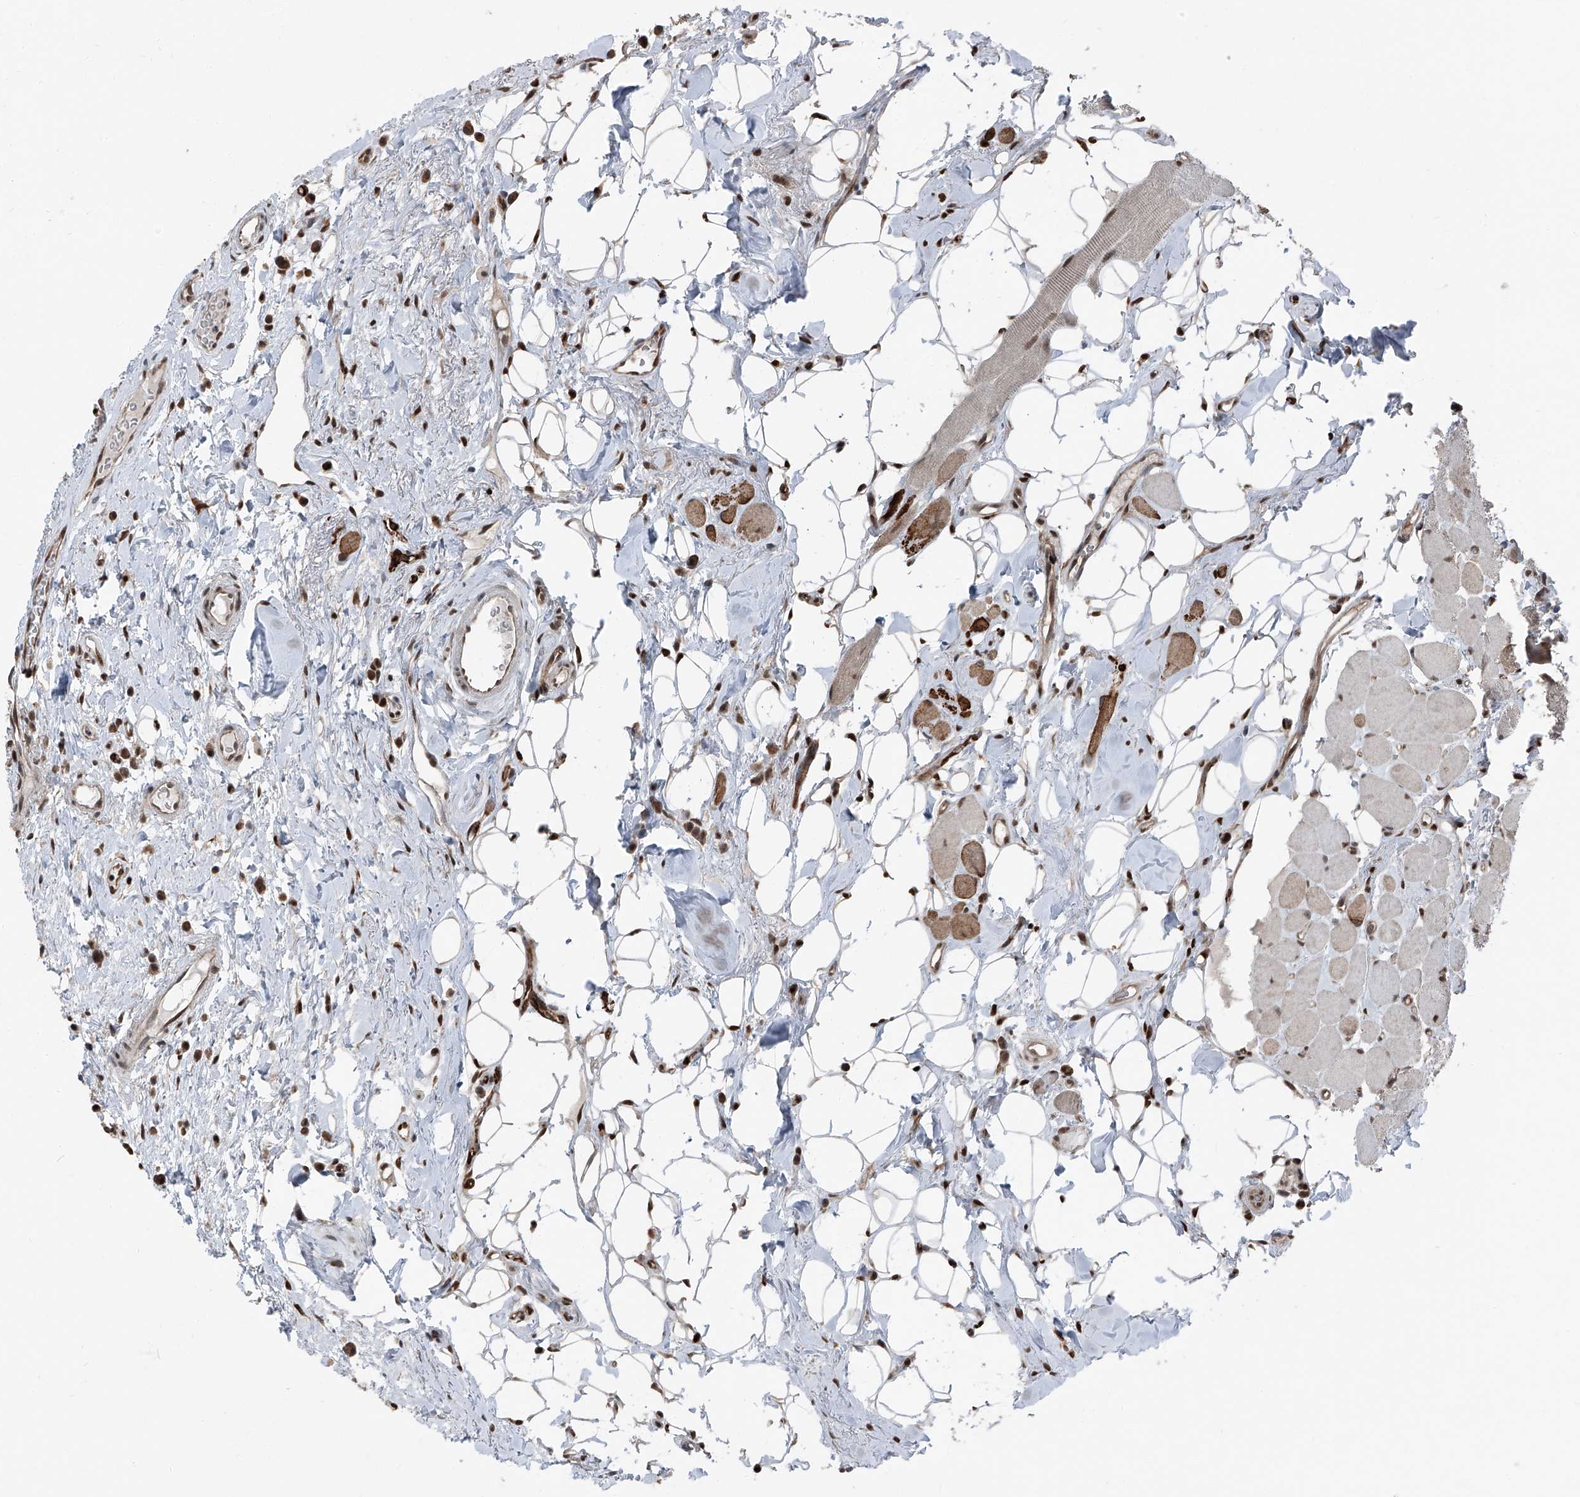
{"staining": {"intensity": "strong", "quantity": "25%-75%", "location": "cytoplasmic/membranous,nuclear"}, "tissue": "oral mucosa", "cell_type": "Squamous epithelial cells", "image_type": "normal", "snomed": [{"axis": "morphology", "description": "Normal tissue, NOS"}, {"axis": "topography", "description": "Oral tissue"}], "caption": "The image shows immunohistochemical staining of normal oral mucosa. There is strong cytoplasmic/membranous,nuclear positivity is identified in about 25%-75% of squamous epithelial cells. (brown staining indicates protein expression, while blue staining denotes nuclei).", "gene": "FKBP5", "patient": {"sex": "male", "age": 82}}